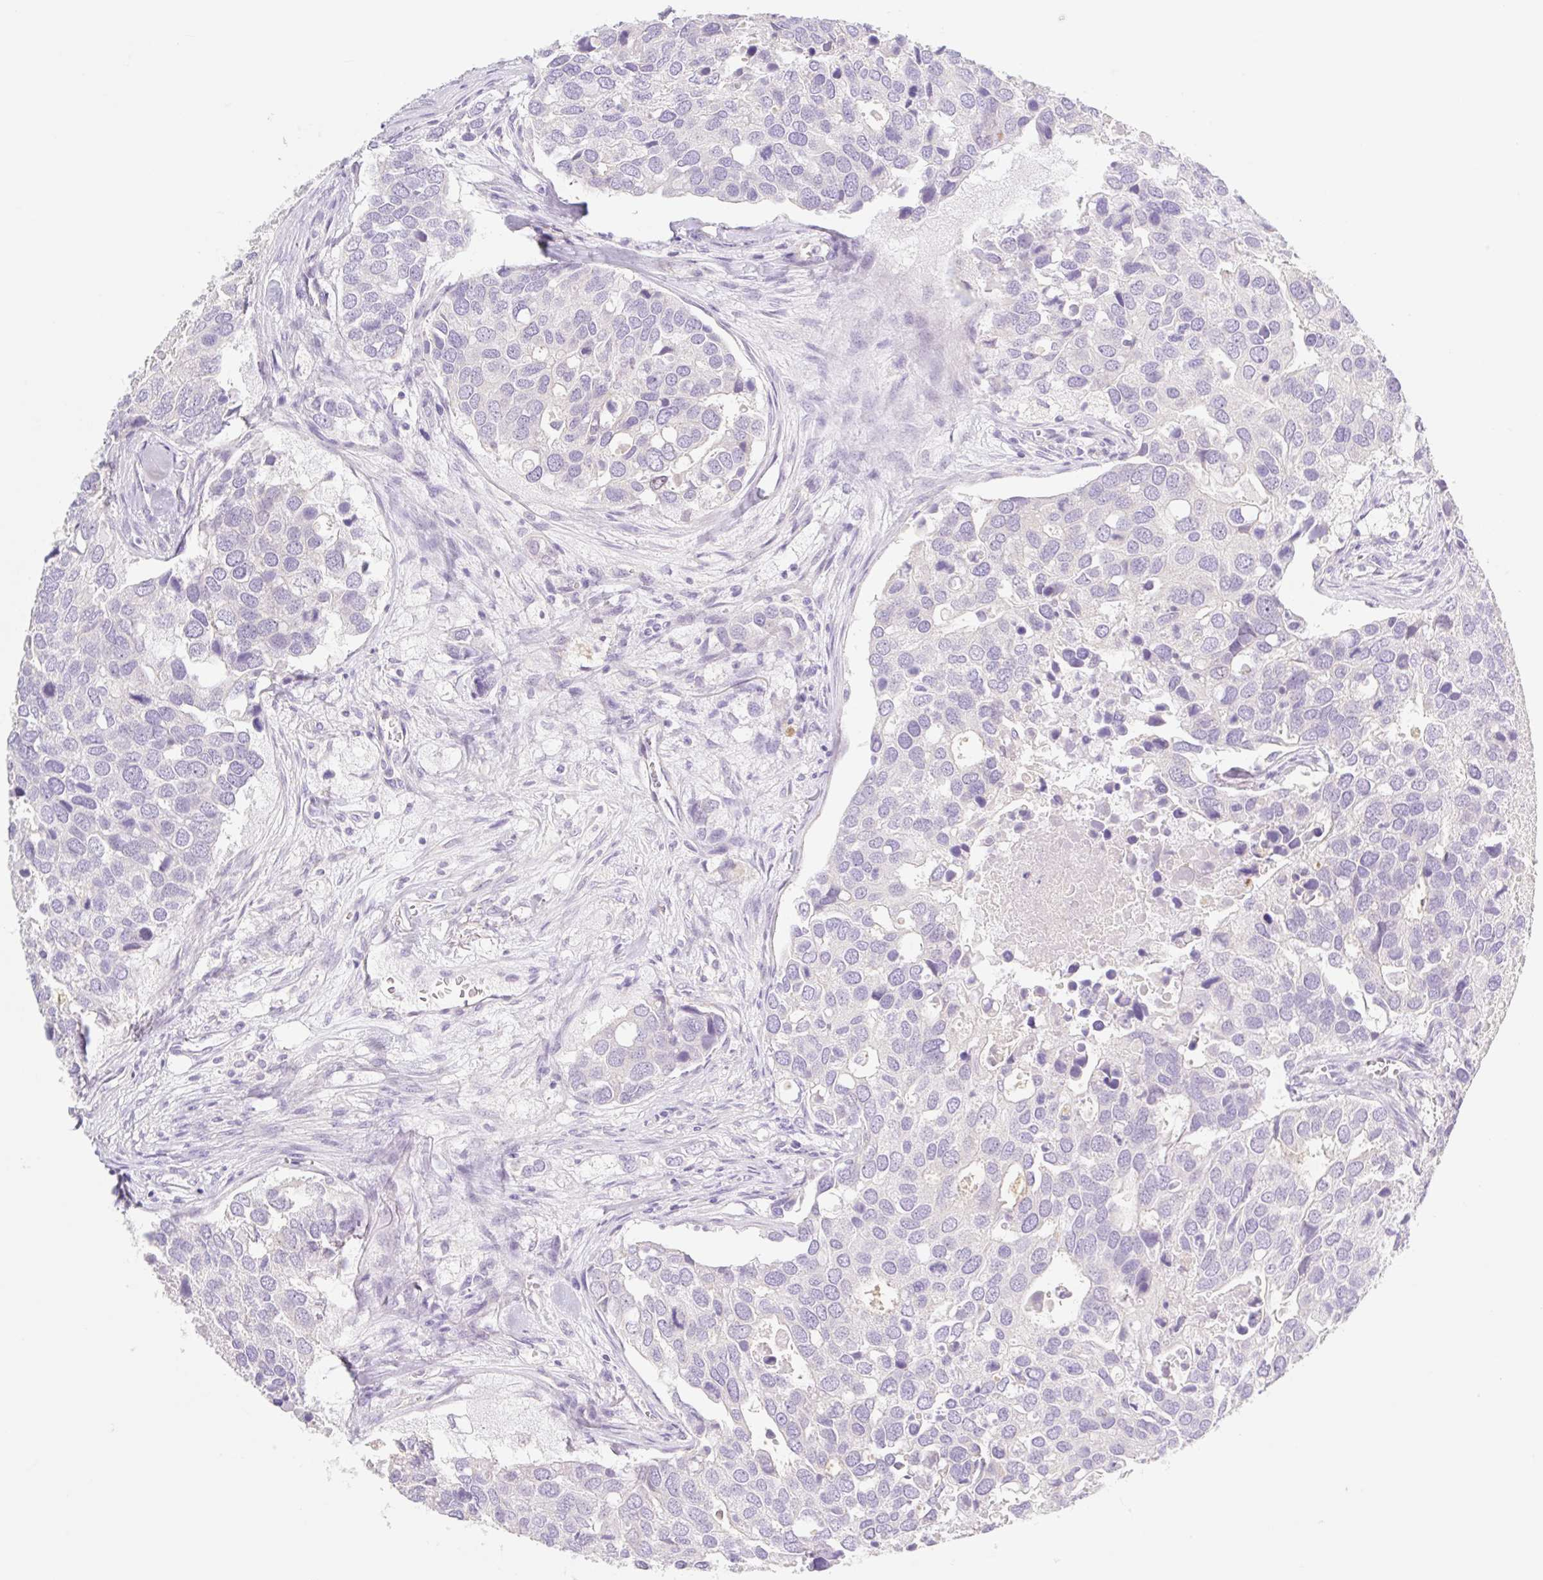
{"staining": {"intensity": "negative", "quantity": "none", "location": "none"}, "tissue": "breast cancer", "cell_type": "Tumor cells", "image_type": "cancer", "snomed": [{"axis": "morphology", "description": "Duct carcinoma"}, {"axis": "topography", "description": "Breast"}], "caption": "Tumor cells show no significant positivity in breast cancer (intraductal carcinoma).", "gene": "LYVE1", "patient": {"sex": "female", "age": 83}}